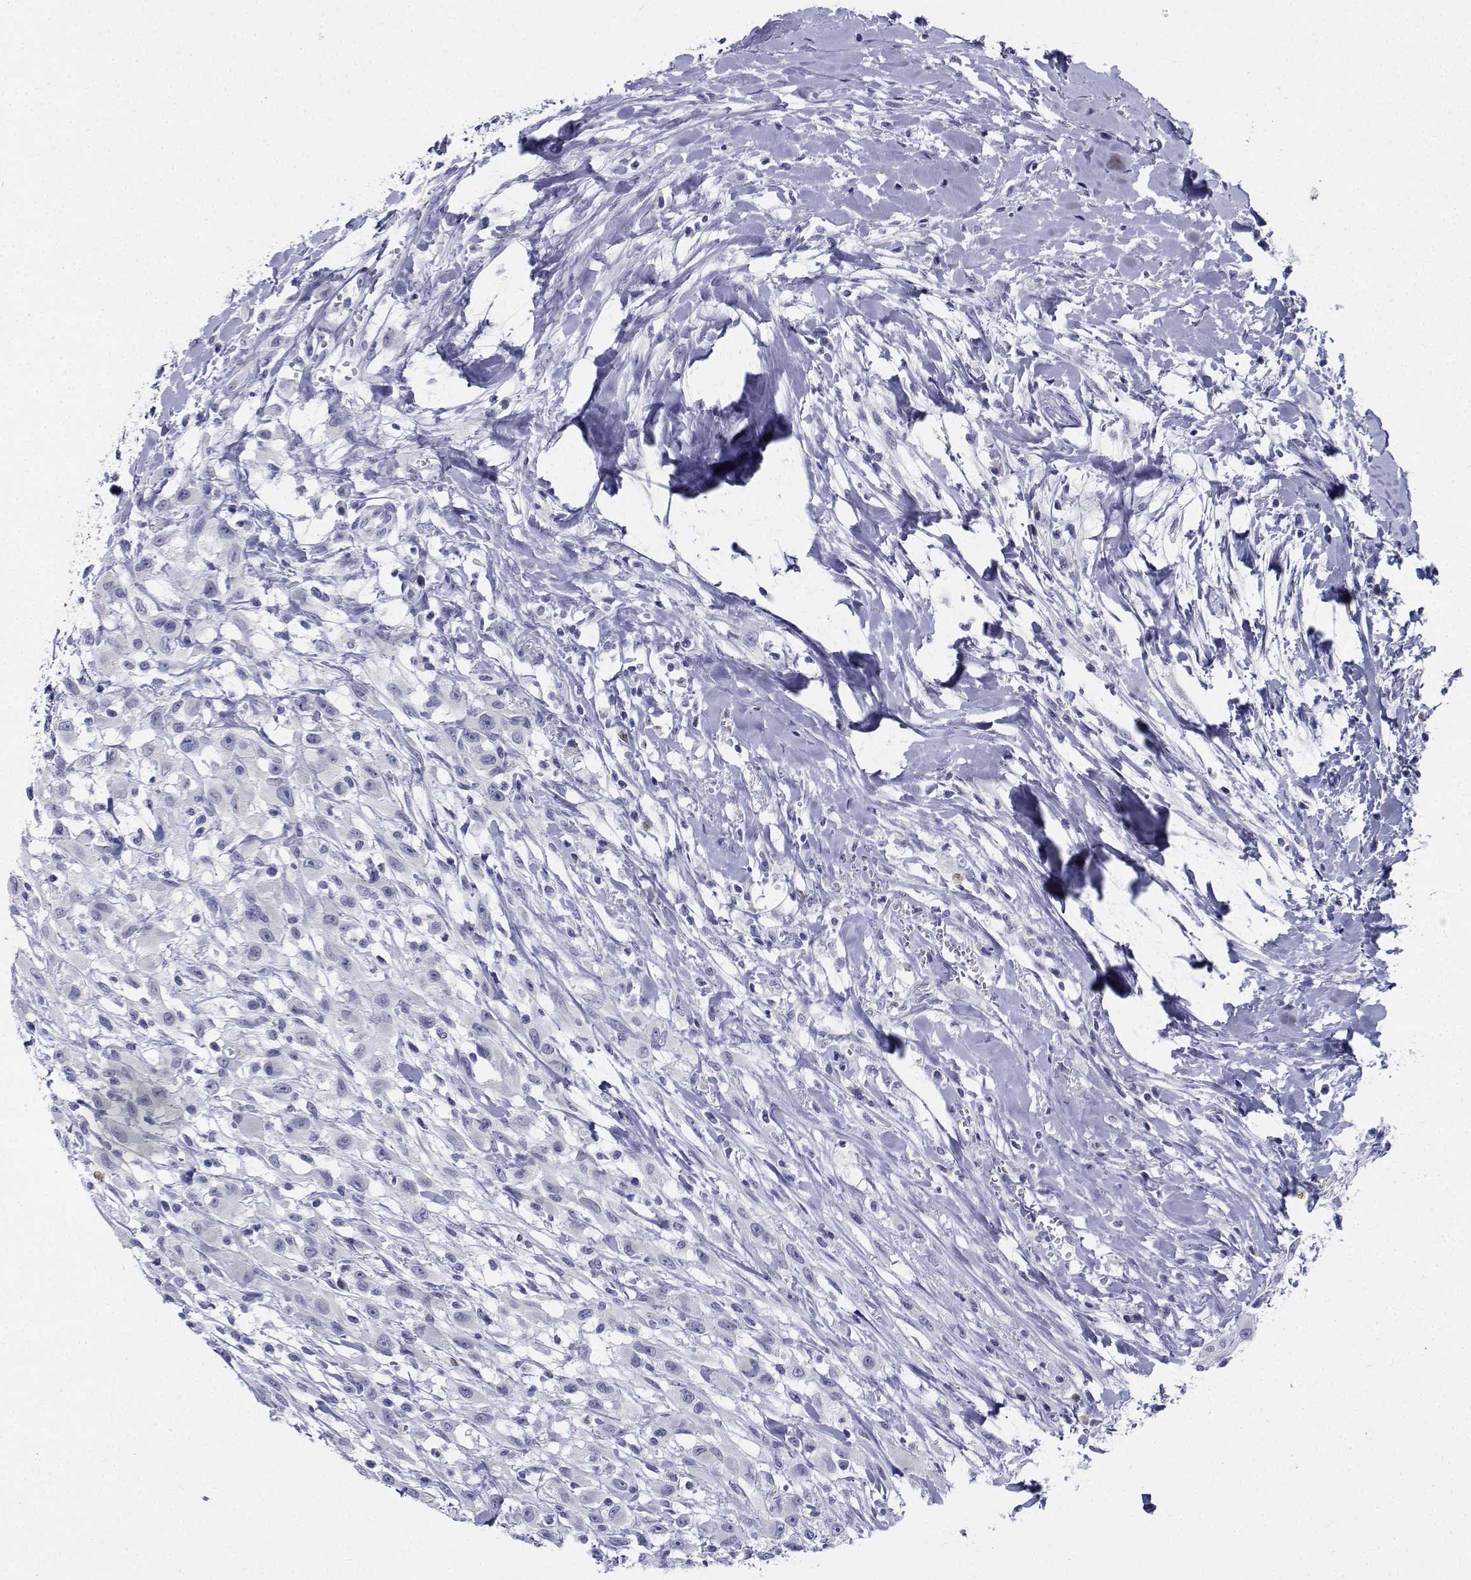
{"staining": {"intensity": "negative", "quantity": "none", "location": "none"}, "tissue": "head and neck cancer", "cell_type": "Tumor cells", "image_type": "cancer", "snomed": [{"axis": "morphology", "description": "Squamous cell carcinoma, NOS"}, {"axis": "morphology", "description": "Squamous cell carcinoma, metastatic, NOS"}, {"axis": "topography", "description": "Oral tissue"}, {"axis": "topography", "description": "Head-Neck"}], "caption": "Metastatic squamous cell carcinoma (head and neck) stained for a protein using immunohistochemistry displays no expression tumor cells.", "gene": "PLXNA4", "patient": {"sex": "female", "age": 85}}